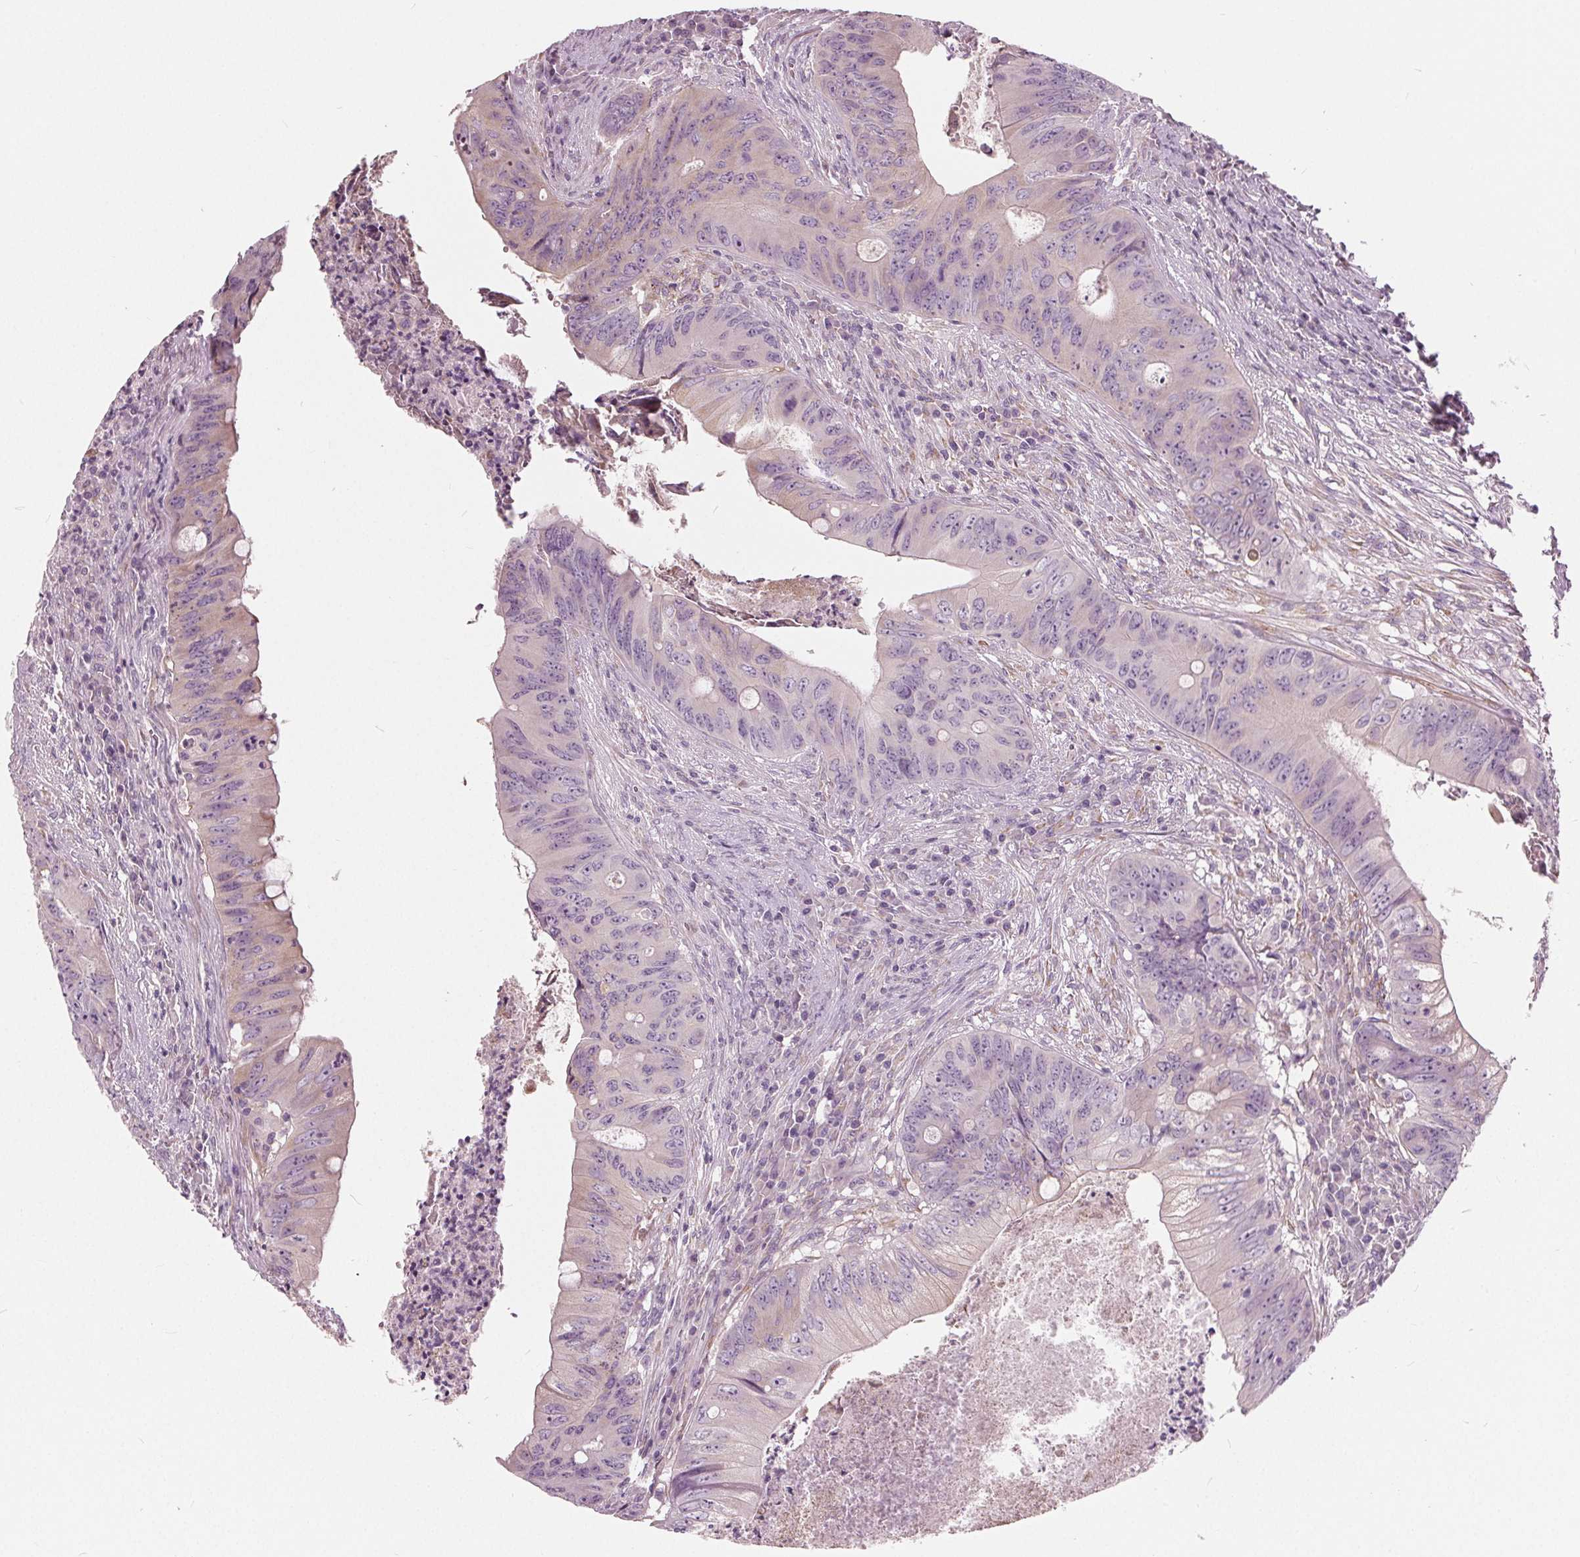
{"staining": {"intensity": "weak", "quantity": "<25%", "location": "cytoplasmic/membranous"}, "tissue": "colorectal cancer", "cell_type": "Tumor cells", "image_type": "cancer", "snomed": [{"axis": "morphology", "description": "Adenocarcinoma, NOS"}, {"axis": "topography", "description": "Colon"}], "caption": "IHC image of adenocarcinoma (colorectal) stained for a protein (brown), which reveals no positivity in tumor cells.", "gene": "LHFPL7", "patient": {"sex": "female", "age": 74}}